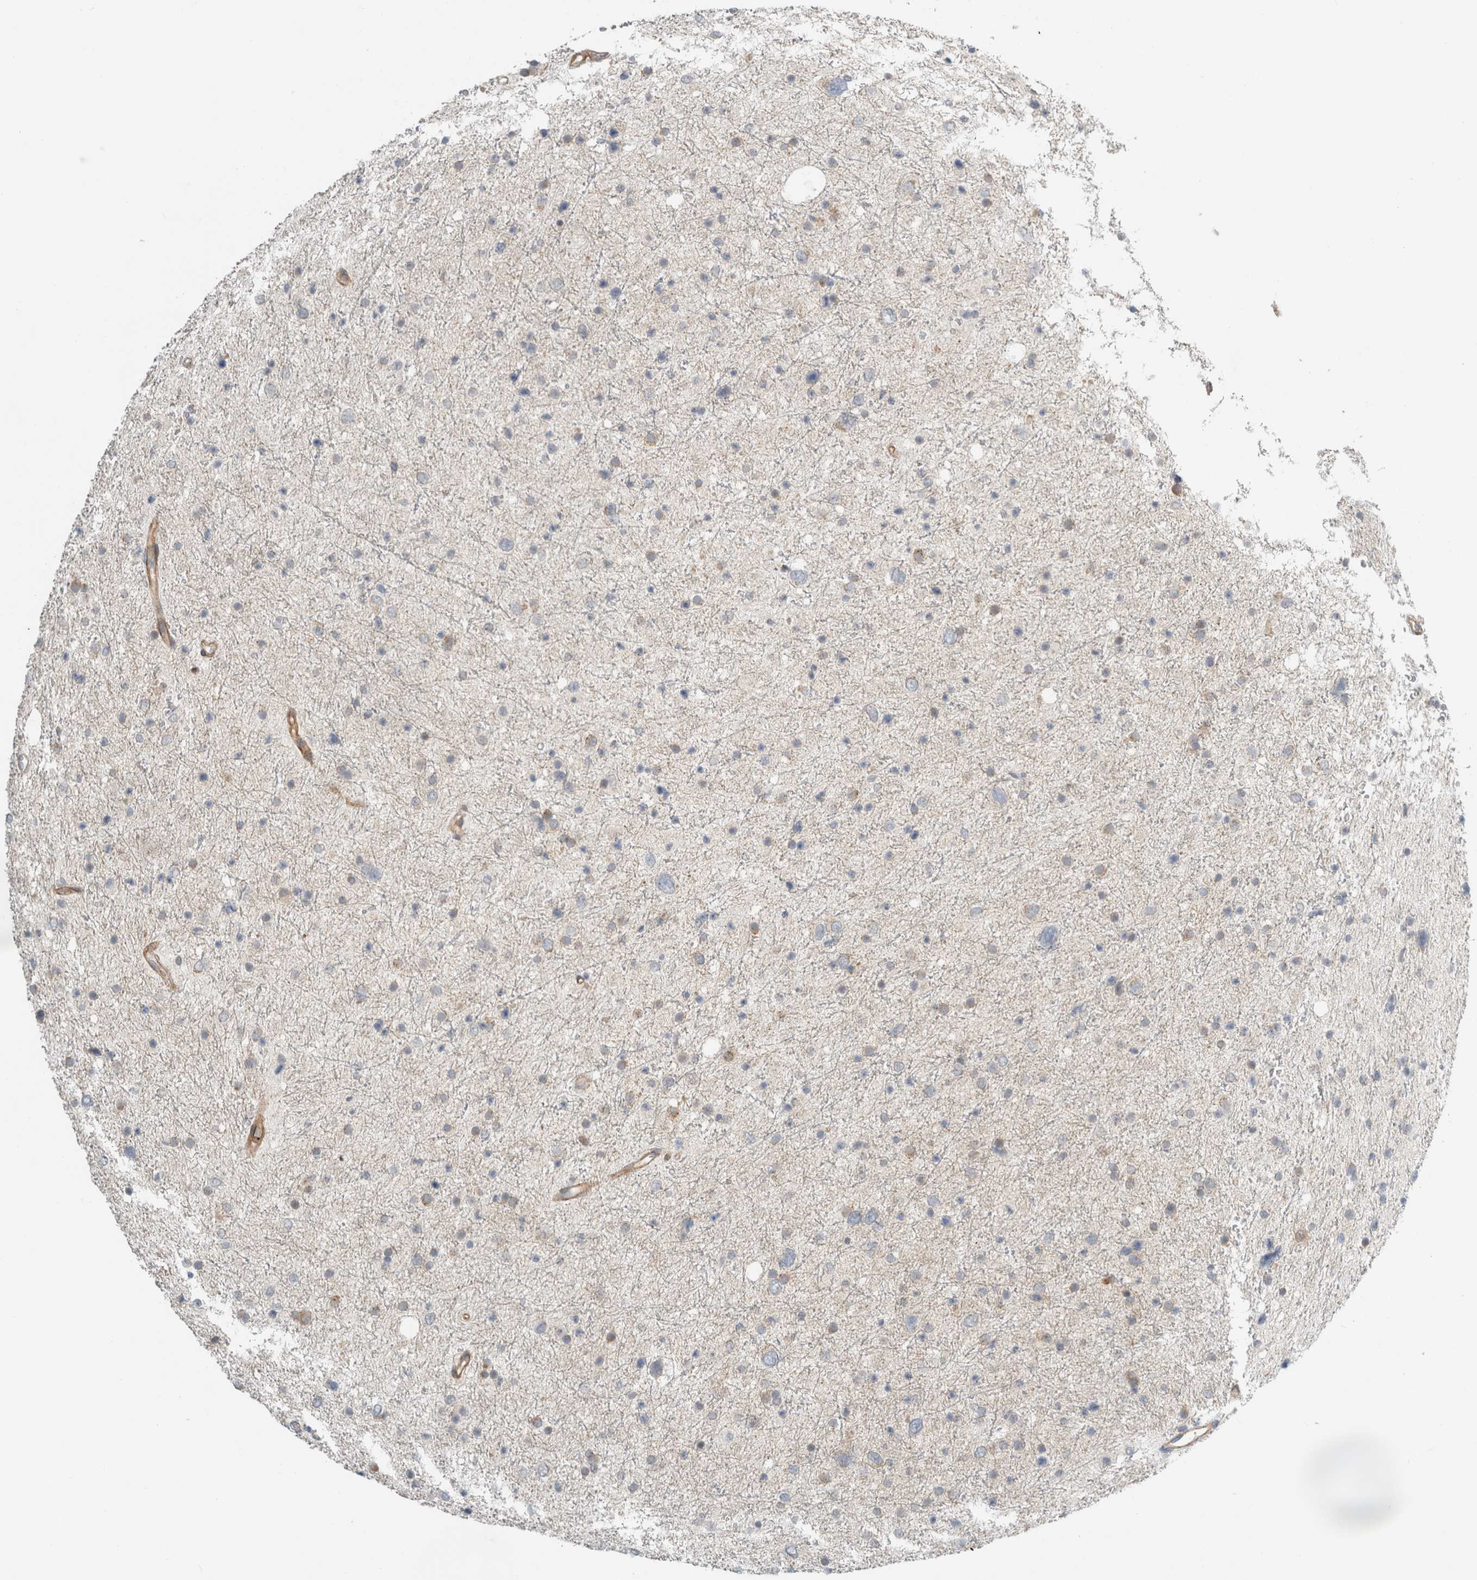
{"staining": {"intensity": "weak", "quantity": "<25%", "location": "cytoplasmic/membranous"}, "tissue": "glioma", "cell_type": "Tumor cells", "image_type": "cancer", "snomed": [{"axis": "morphology", "description": "Glioma, malignant, Low grade"}, {"axis": "topography", "description": "Brain"}], "caption": "IHC of glioma reveals no expression in tumor cells.", "gene": "KPNA5", "patient": {"sex": "female", "age": 37}}